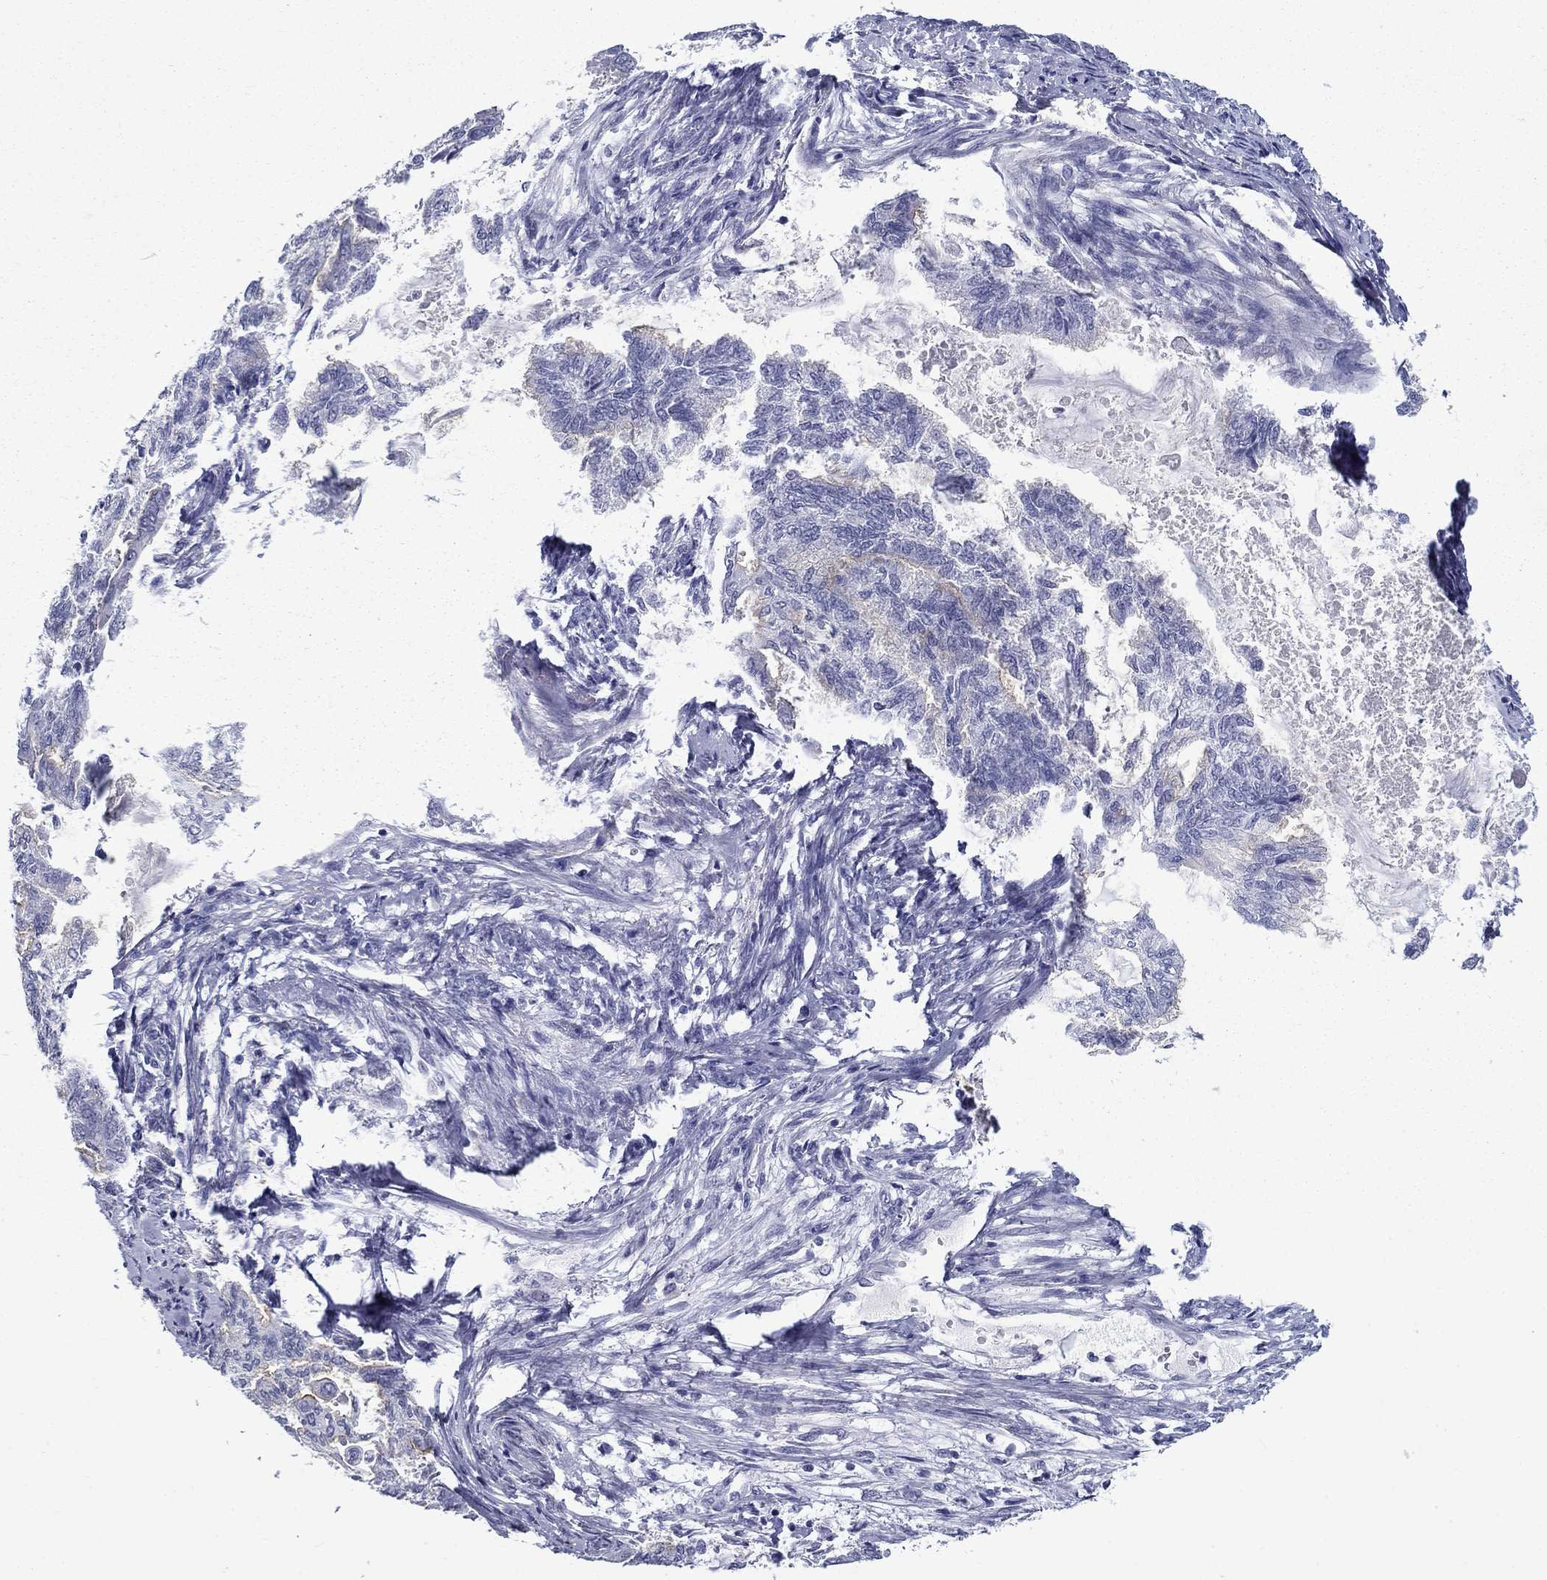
{"staining": {"intensity": "weak", "quantity": "<25%", "location": "cytoplasmic/membranous"}, "tissue": "endometrial cancer", "cell_type": "Tumor cells", "image_type": "cancer", "snomed": [{"axis": "morphology", "description": "Adenocarcinoma, NOS"}, {"axis": "topography", "description": "Endometrium"}], "caption": "Tumor cells are negative for brown protein staining in adenocarcinoma (endometrial).", "gene": "C4orf19", "patient": {"sex": "female", "age": 86}}